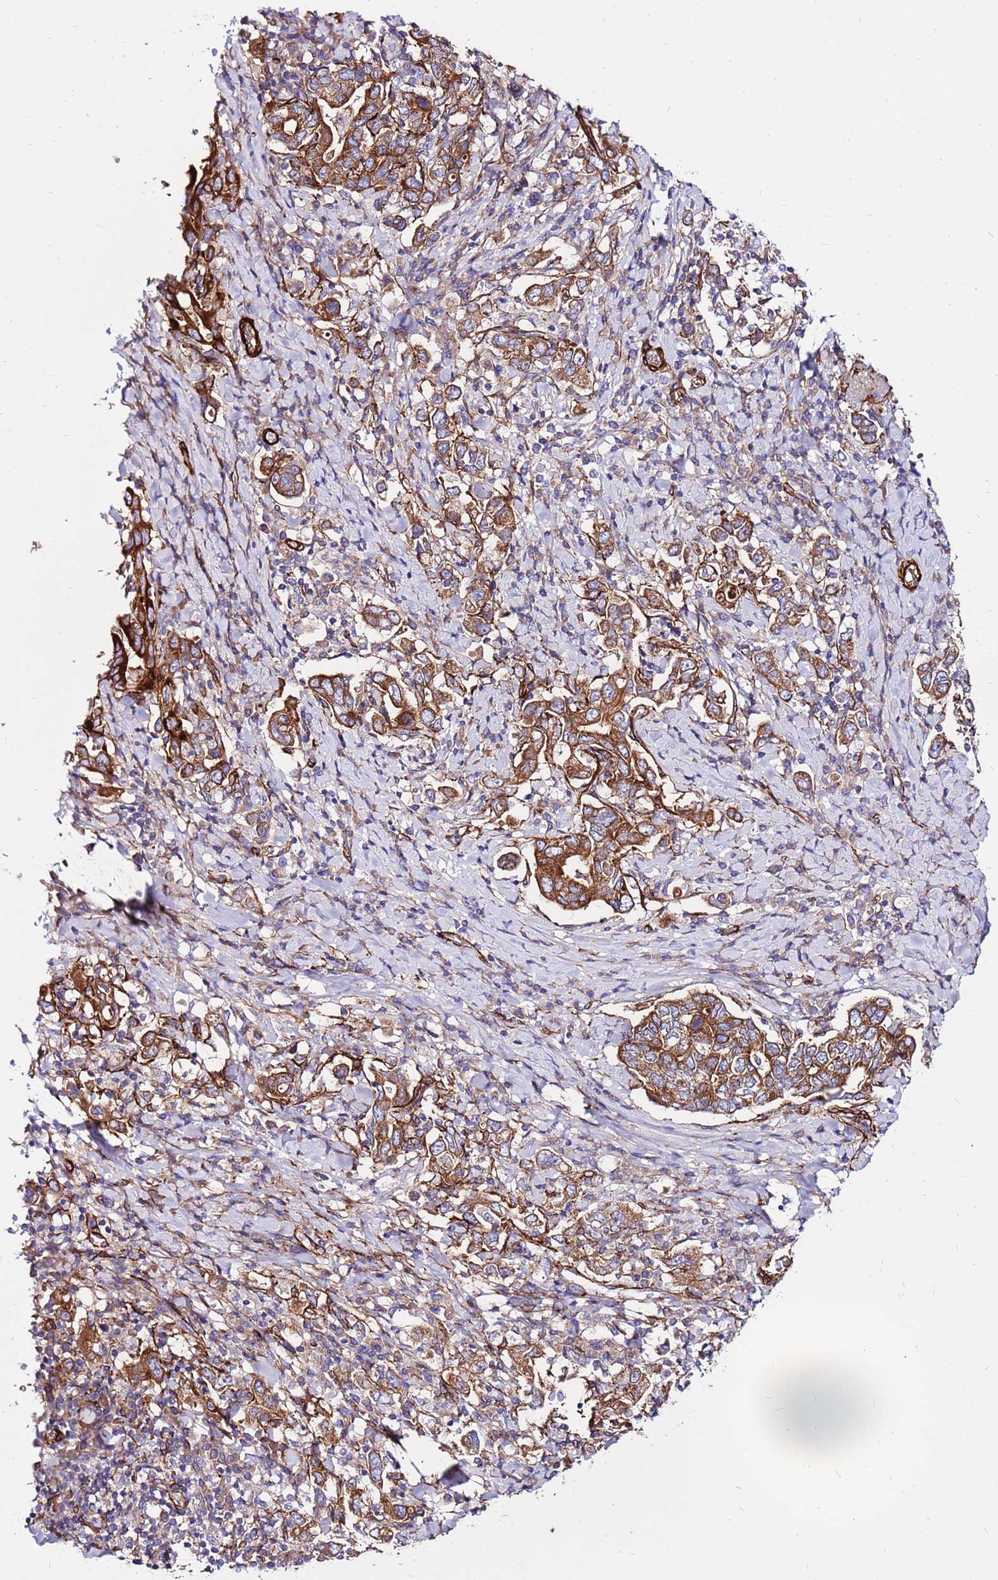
{"staining": {"intensity": "strong", "quantity": ">75%", "location": "cytoplasmic/membranous"}, "tissue": "stomach cancer", "cell_type": "Tumor cells", "image_type": "cancer", "snomed": [{"axis": "morphology", "description": "Adenocarcinoma, NOS"}, {"axis": "topography", "description": "Stomach, upper"}, {"axis": "topography", "description": "Stomach"}], "caption": "Immunohistochemical staining of stomach cancer (adenocarcinoma) displays high levels of strong cytoplasmic/membranous positivity in approximately >75% of tumor cells. (brown staining indicates protein expression, while blue staining denotes nuclei).", "gene": "EI24", "patient": {"sex": "male", "age": 62}}